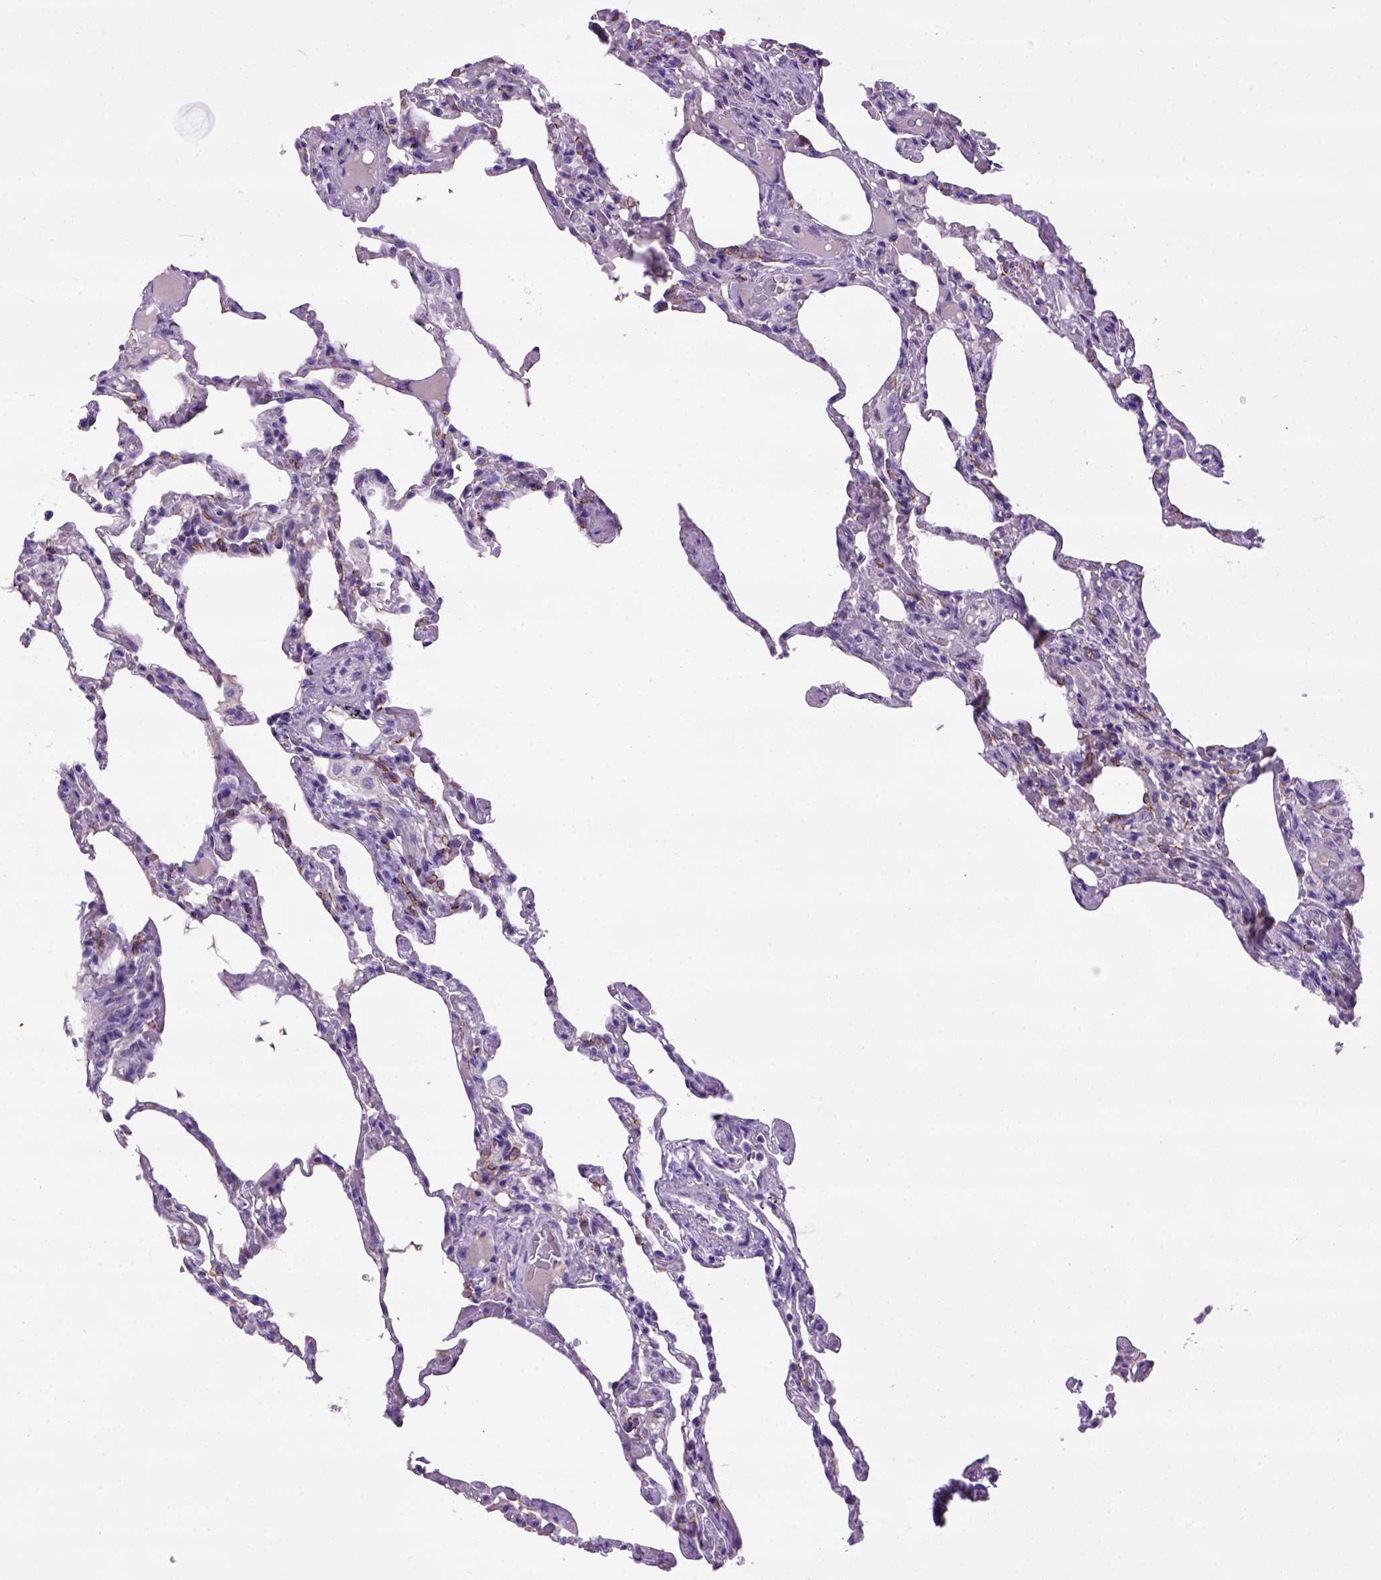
{"staining": {"intensity": "negative", "quantity": "none", "location": "none"}, "tissue": "lung", "cell_type": "Alveolar cells", "image_type": "normal", "snomed": [{"axis": "morphology", "description": "Normal tissue, NOS"}, {"axis": "topography", "description": "Lung"}], "caption": "A high-resolution micrograph shows immunohistochemistry (IHC) staining of normal lung, which displays no significant staining in alveolar cells. (DAB IHC with hematoxylin counter stain).", "gene": "CDH1", "patient": {"sex": "female", "age": 43}}